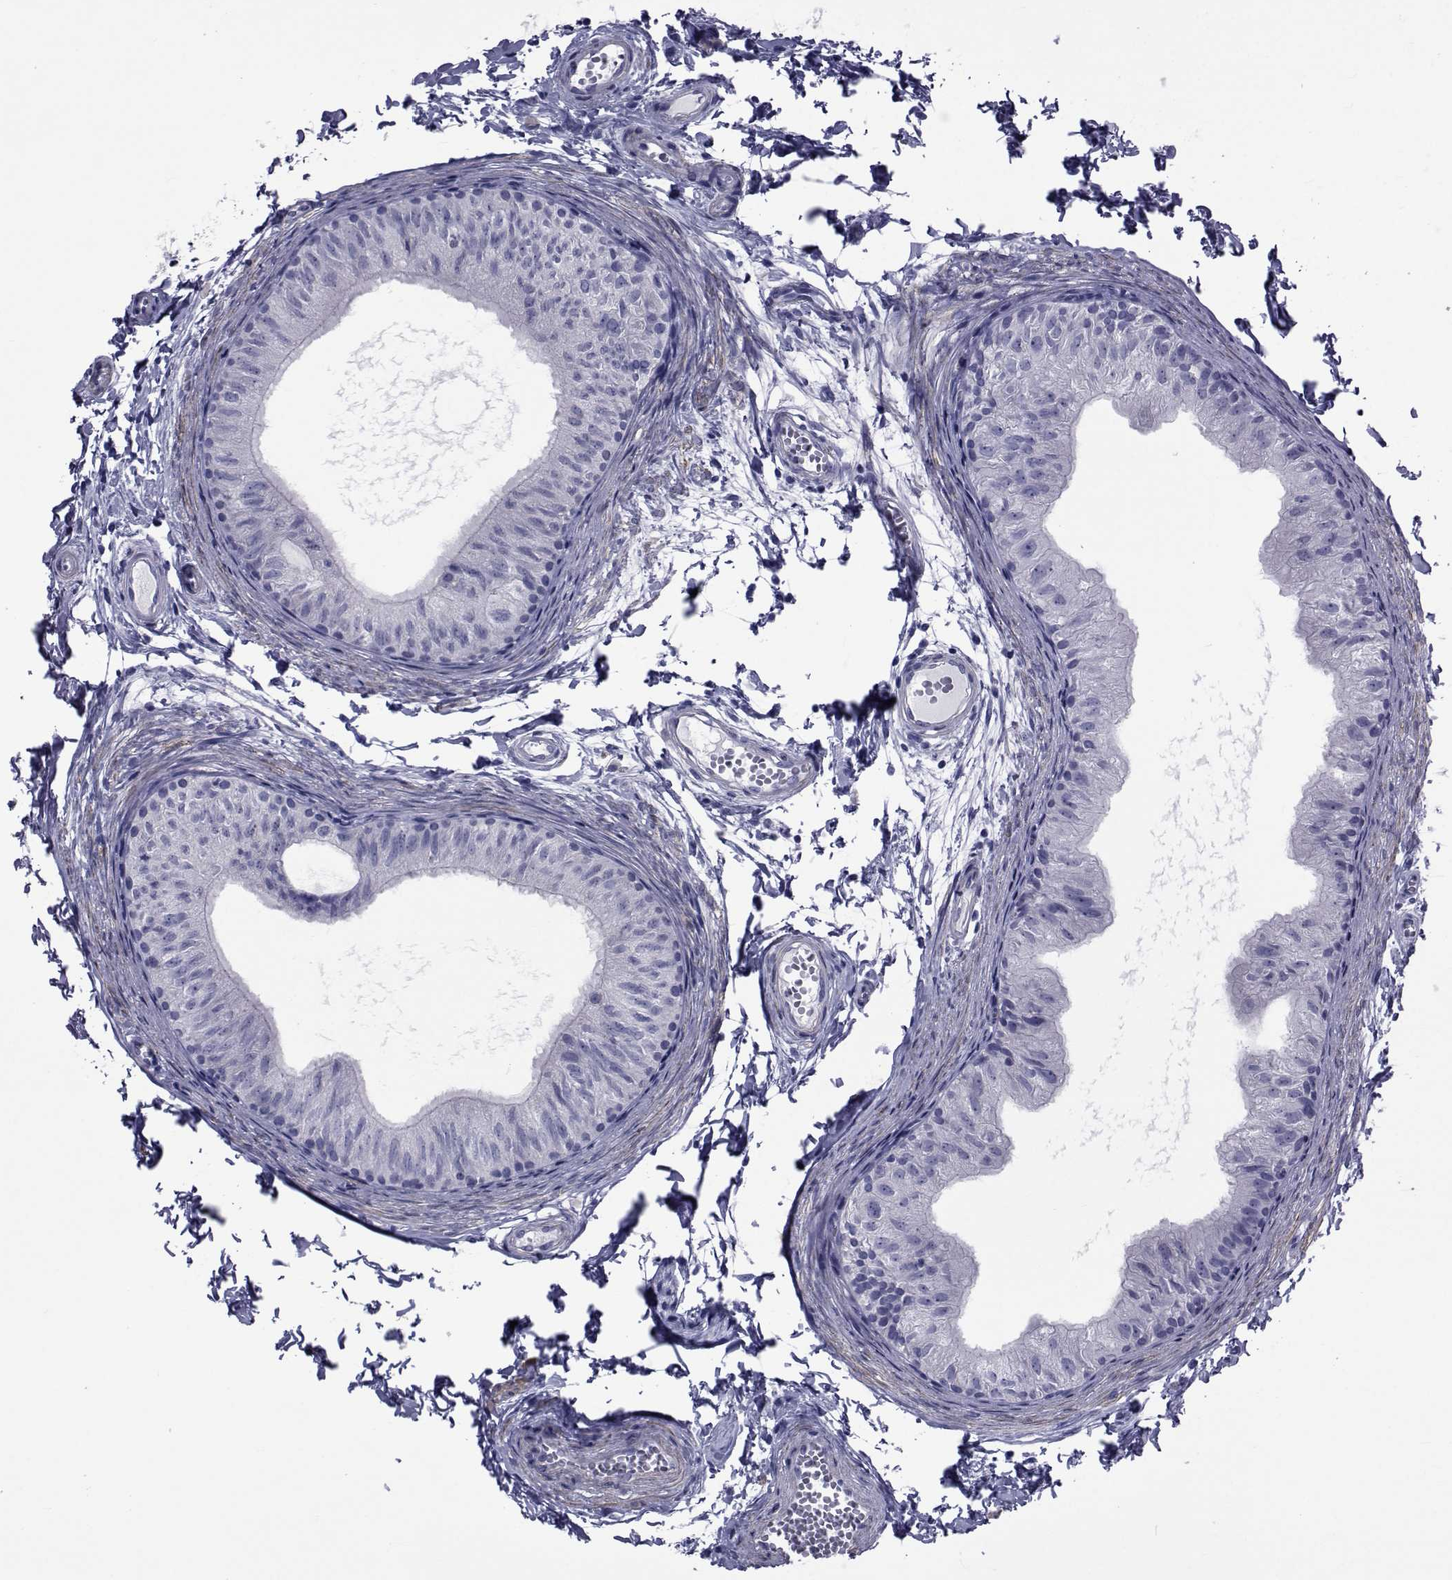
{"staining": {"intensity": "negative", "quantity": "none", "location": "none"}, "tissue": "epididymis", "cell_type": "Glandular cells", "image_type": "normal", "snomed": [{"axis": "morphology", "description": "Normal tissue, NOS"}, {"axis": "topography", "description": "Epididymis"}], "caption": "Immunohistochemistry image of unremarkable human epididymis stained for a protein (brown), which exhibits no expression in glandular cells.", "gene": "GKAP1", "patient": {"sex": "male", "age": 22}}